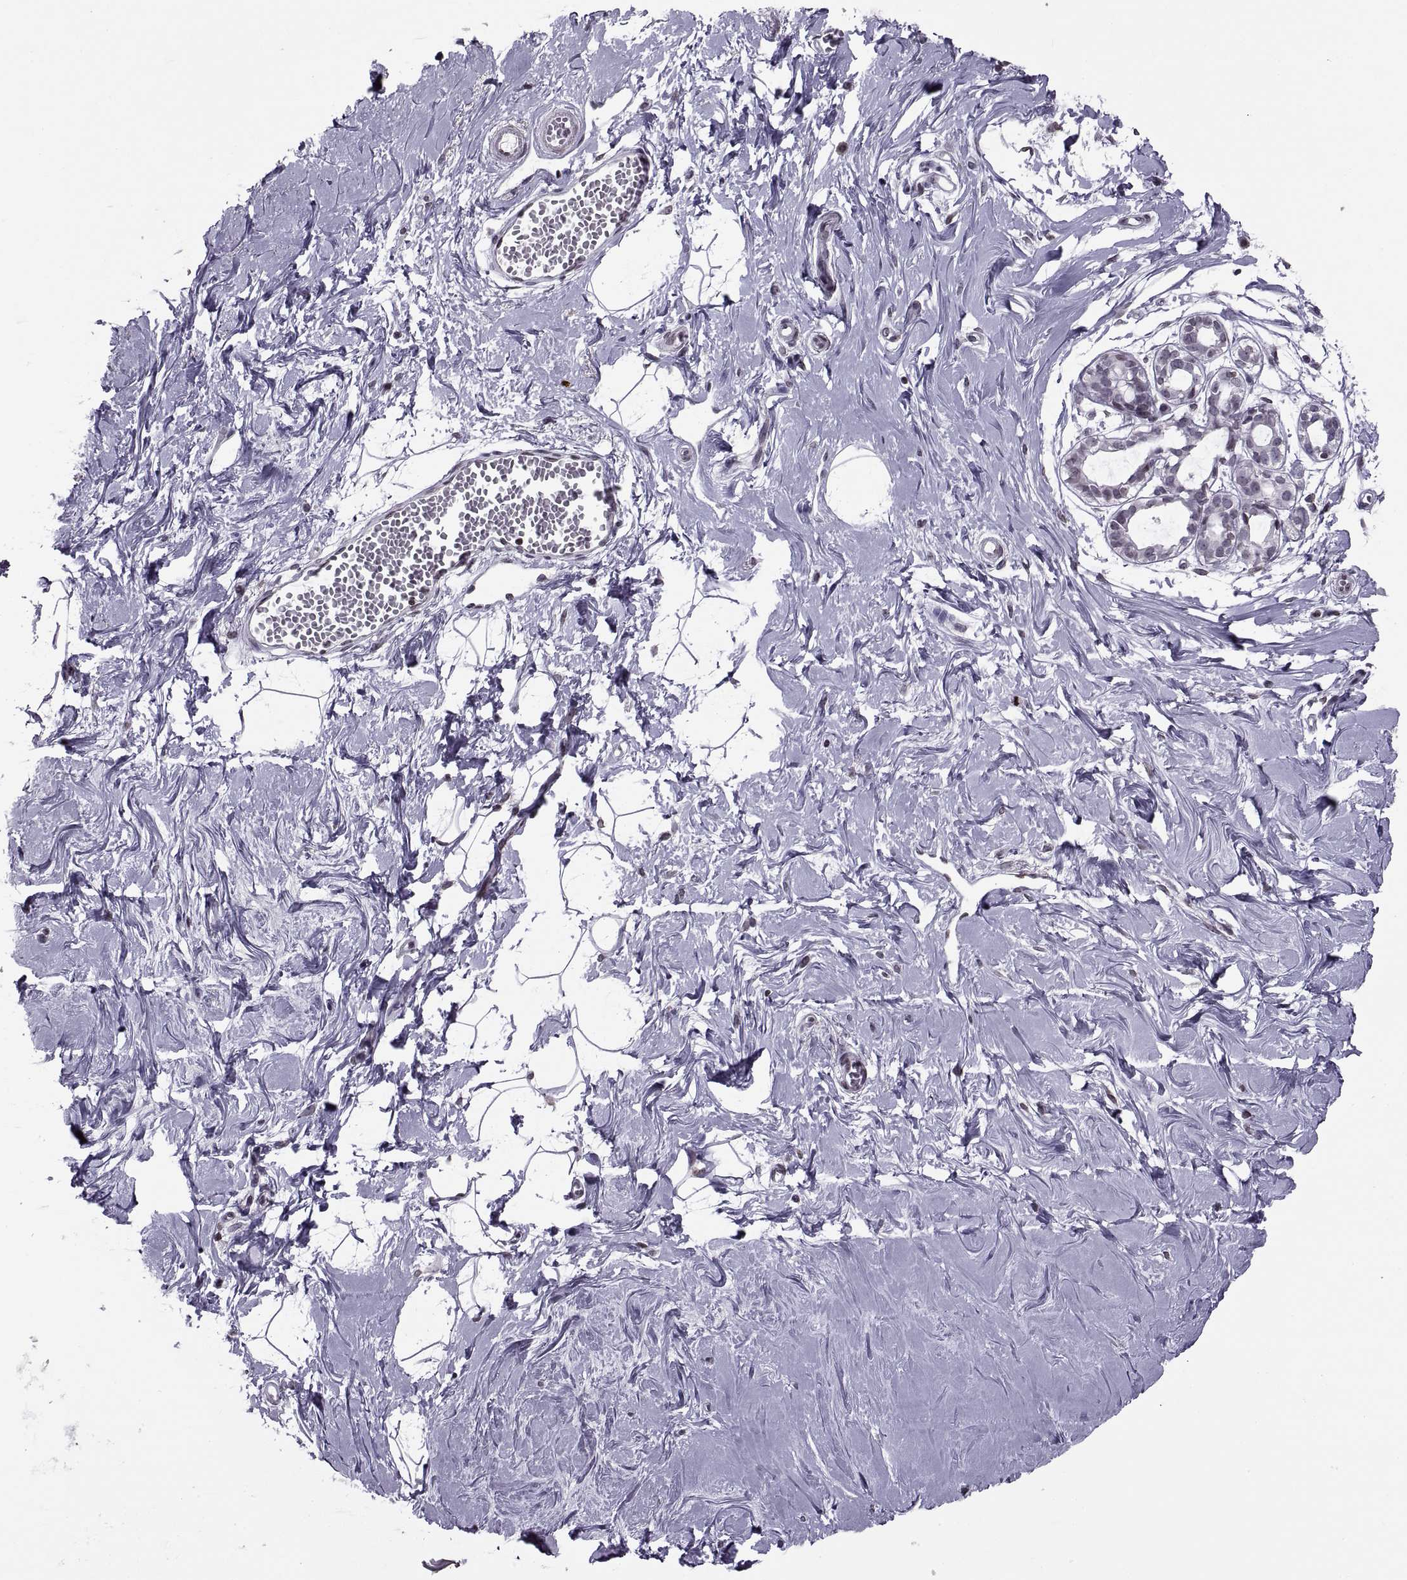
{"staining": {"intensity": "negative", "quantity": "none", "location": "none"}, "tissue": "breast", "cell_type": "Adipocytes", "image_type": "normal", "snomed": [{"axis": "morphology", "description": "Normal tissue, NOS"}, {"axis": "topography", "description": "Breast"}], "caption": "Immunohistochemistry (IHC) photomicrograph of normal breast stained for a protein (brown), which shows no expression in adipocytes.", "gene": "H1", "patient": {"sex": "female", "age": 49}}